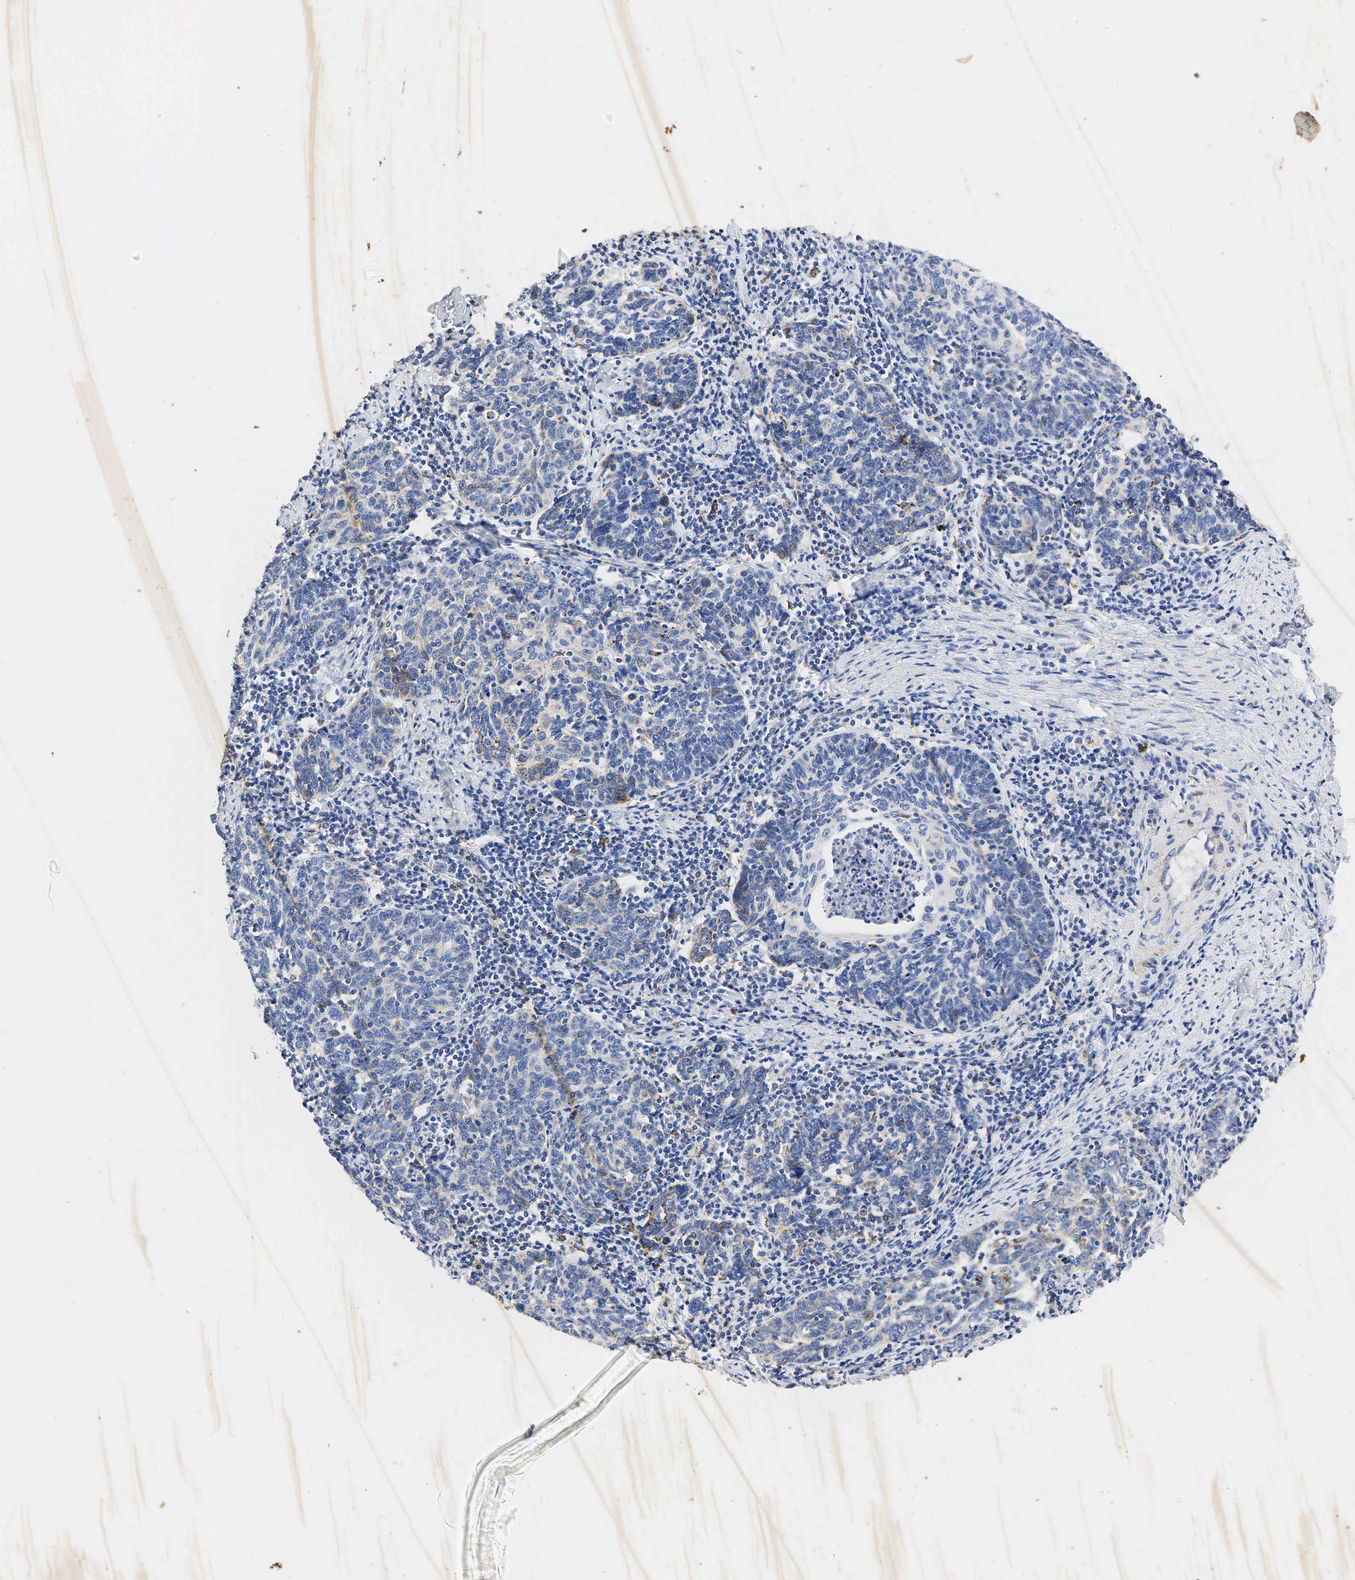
{"staining": {"intensity": "weak", "quantity": "<25%", "location": "cytoplasmic/membranous,nuclear"}, "tissue": "cervical cancer", "cell_type": "Tumor cells", "image_type": "cancer", "snomed": [{"axis": "morphology", "description": "Squamous cell carcinoma, NOS"}, {"axis": "topography", "description": "Cervix"}], "caption": "Immunohistochemistry (IHC) micrograph of neoplastic tissue: human squamous cell carcinoma (cervical) stained with DAB shows no significant protein expression in tumor cells. Brightfield microscopy of immunohistochemistry (IHC) stained with DAB (brown) and hematoxylin (blue), captured at high magnification.", "gene": "SYP", "patient": {"sex": "female", "age": 41}}